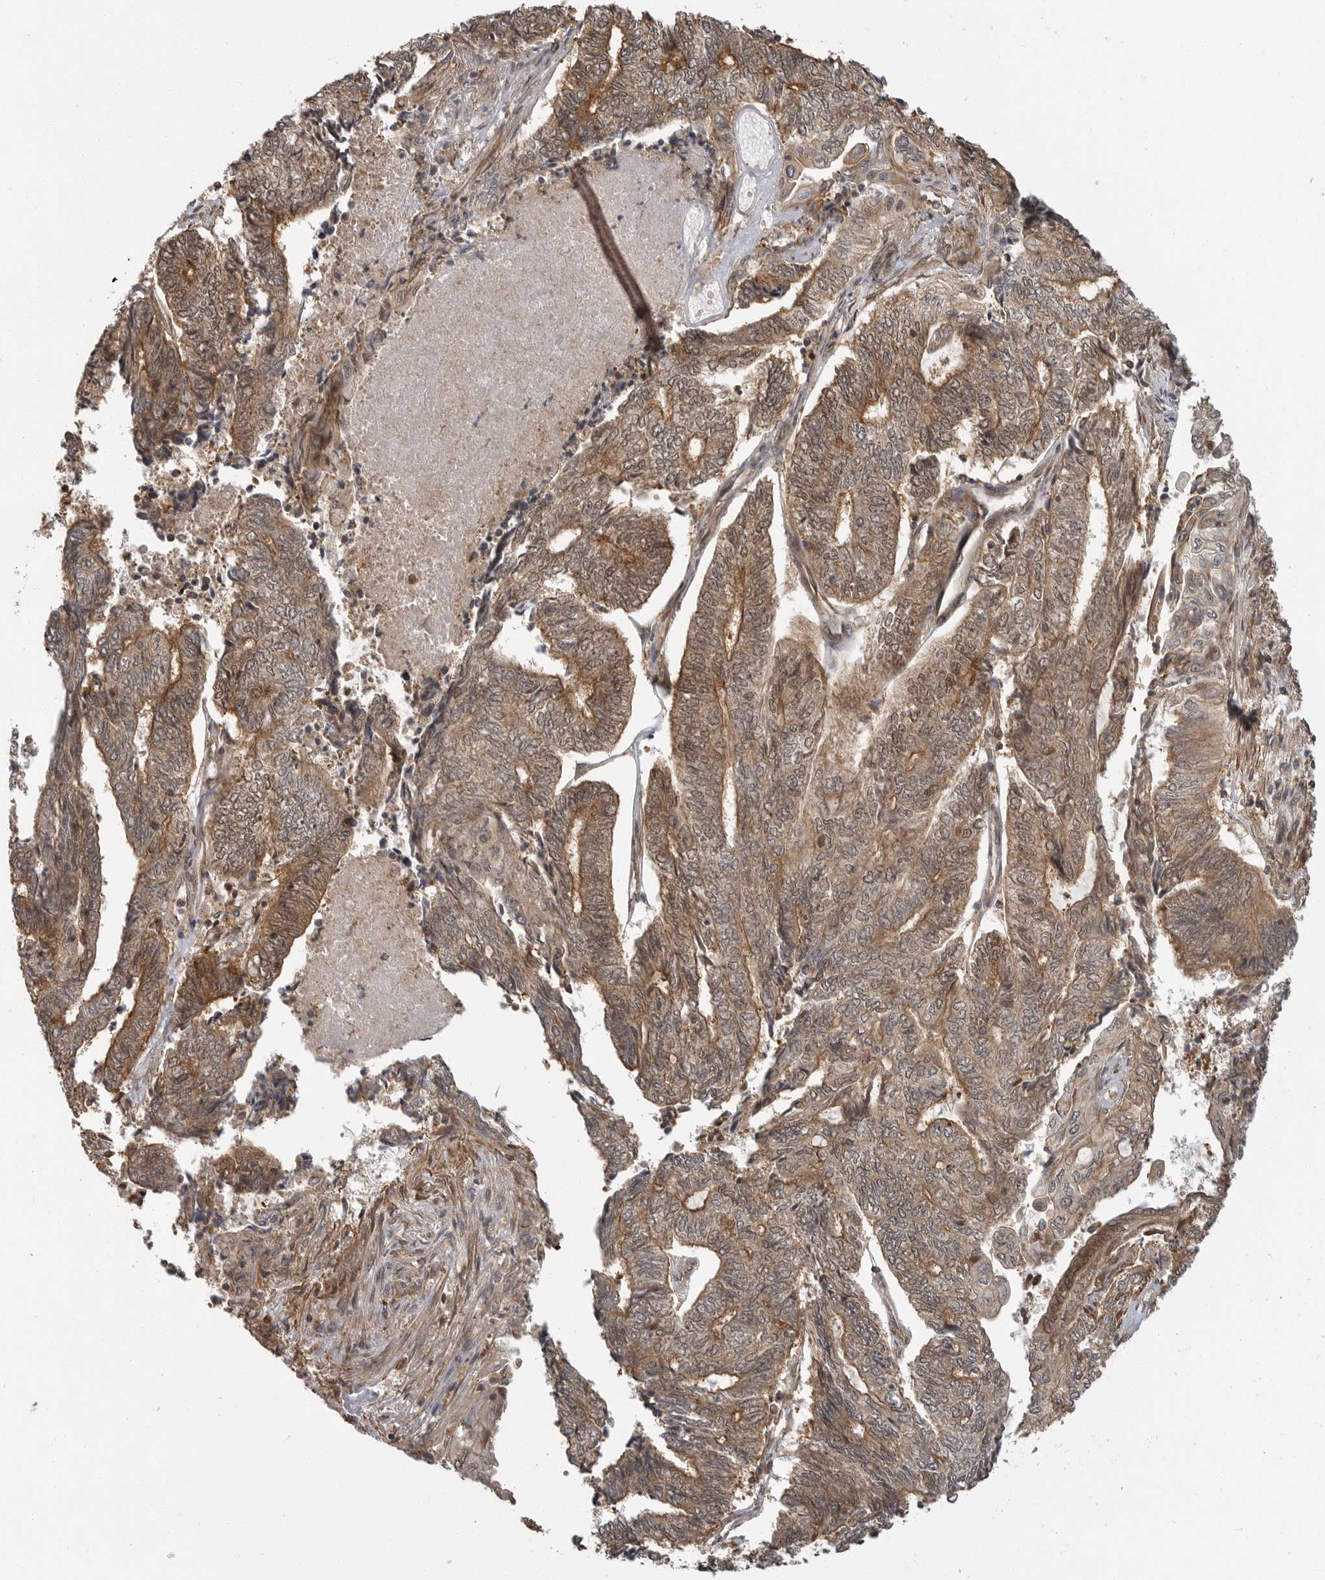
{"staining": {"intensity": "moderate", "quantity": ">75%", "location": "cytoplasmic/membranous"}, "tissue": "endometrial cancer", "cell_type": "Tumor cells", "image_type": "cancer", "snomed": [{"axis": "morphology", "description": "Adenocarcinoma, NOS"}, {"axis": "topography", "description": "Uterus"}, {"axis": "topography", "description": "Endometrium"}], "caption": "Protein analysis of endometrial cancer tissue displays moderate cytoplasmic/membranous expression in approximately >75% of tumor cells.", "gene": "ERN1", "patient": {"sex": "female", "age": 70}}